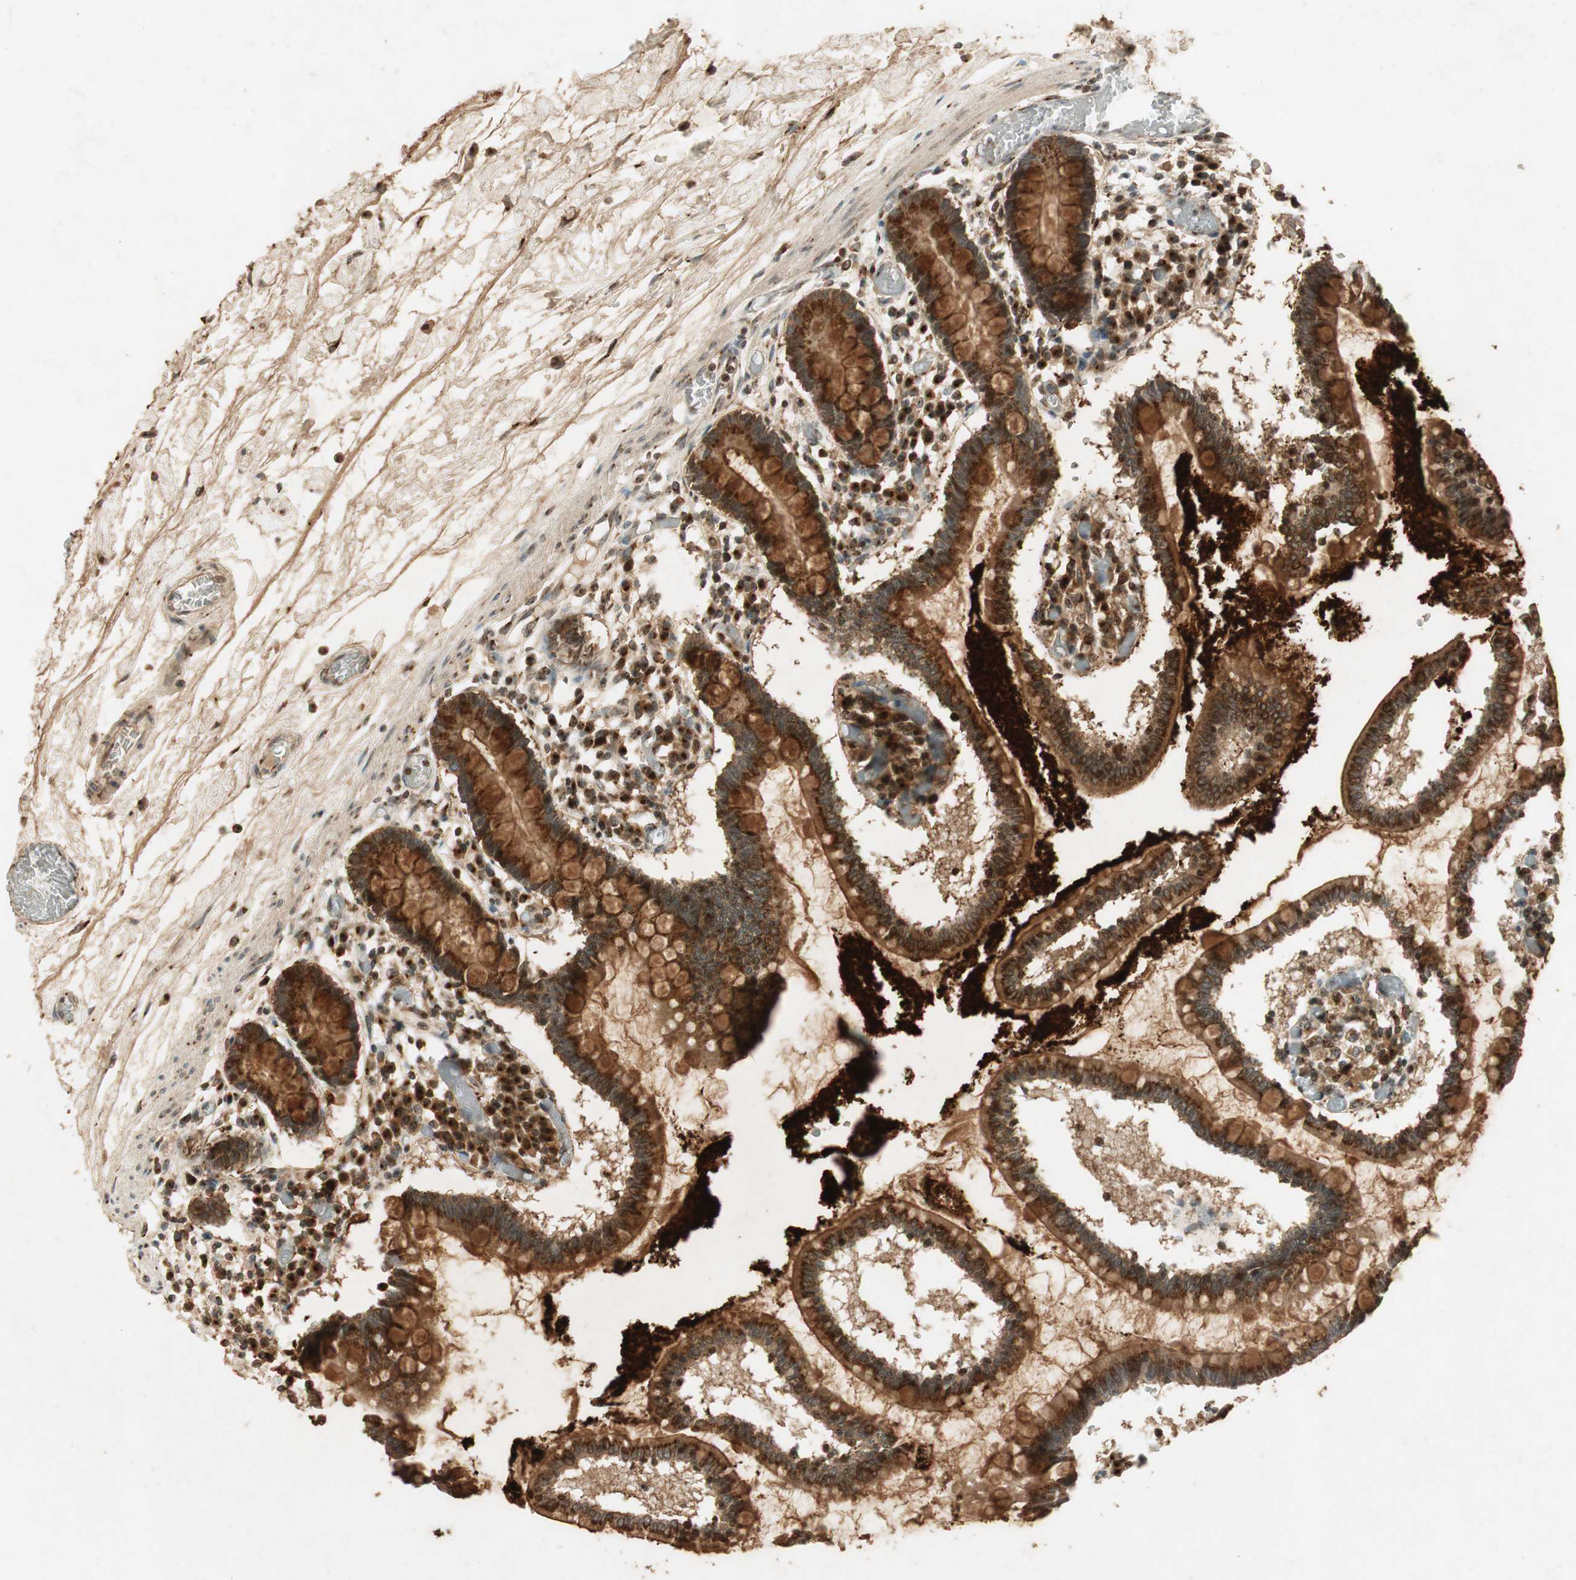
{"staining": {"intensity": "moderate", "quantity": ">75%", "location": "cytoplasmic/membranous"}, "tissue": "small intestine", "cell_type": "Glandular cells", "image_type": "normal", "snomed": [{"axis": "morphology", "description": "Normal tissue, NOS"}, {"axis": "topography", "description": "Small intestine"}], "caption": "Immunohistochemistry (DAB (3,3'-diaminobenzidine)) staining of benign small intestine exhibits moderate cytoplasmic/membranous protein staining in about >75% of glandular cells.", "gene": "NEO1", "patient": {"sex": "female", "age": 61}}